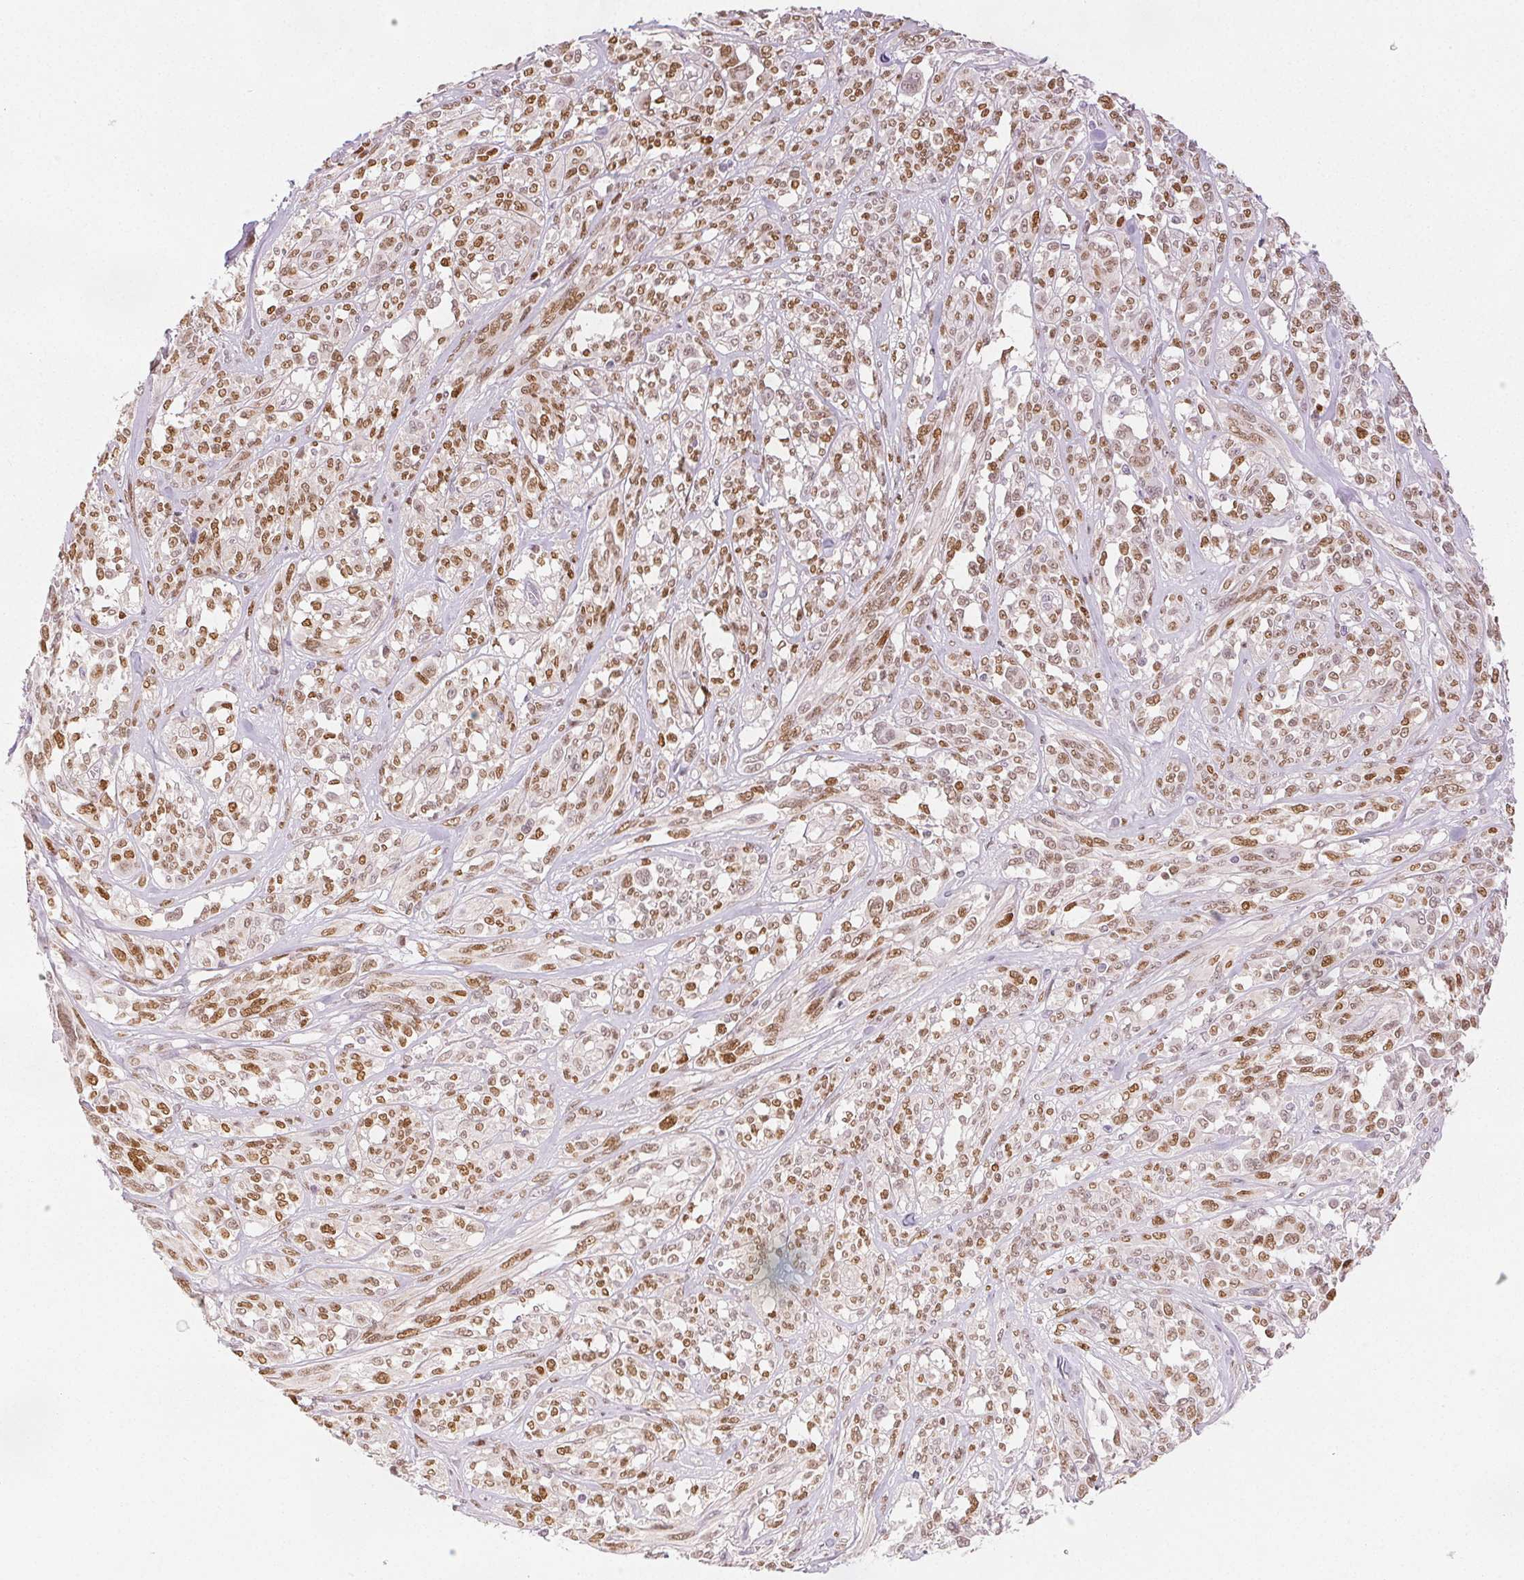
{"staining": {"intensity": "moderate", "quantity": ">75%", "location": "nuclear"}, "tissue": "melanoma", "cell_type": "Tumor cells", "image_type": "cancer", "snomed": [{"axis": "morphology", "description": "Malignant melanoma, NOS"}, {"axis": "topography", "description": "Skin"}], "caption": "Human malignant melanoma stained with a protein marker reveals moderate staining in tumor cells.", "gene": "RUNX2", "patient": {"sex": "female", "age": 91}}